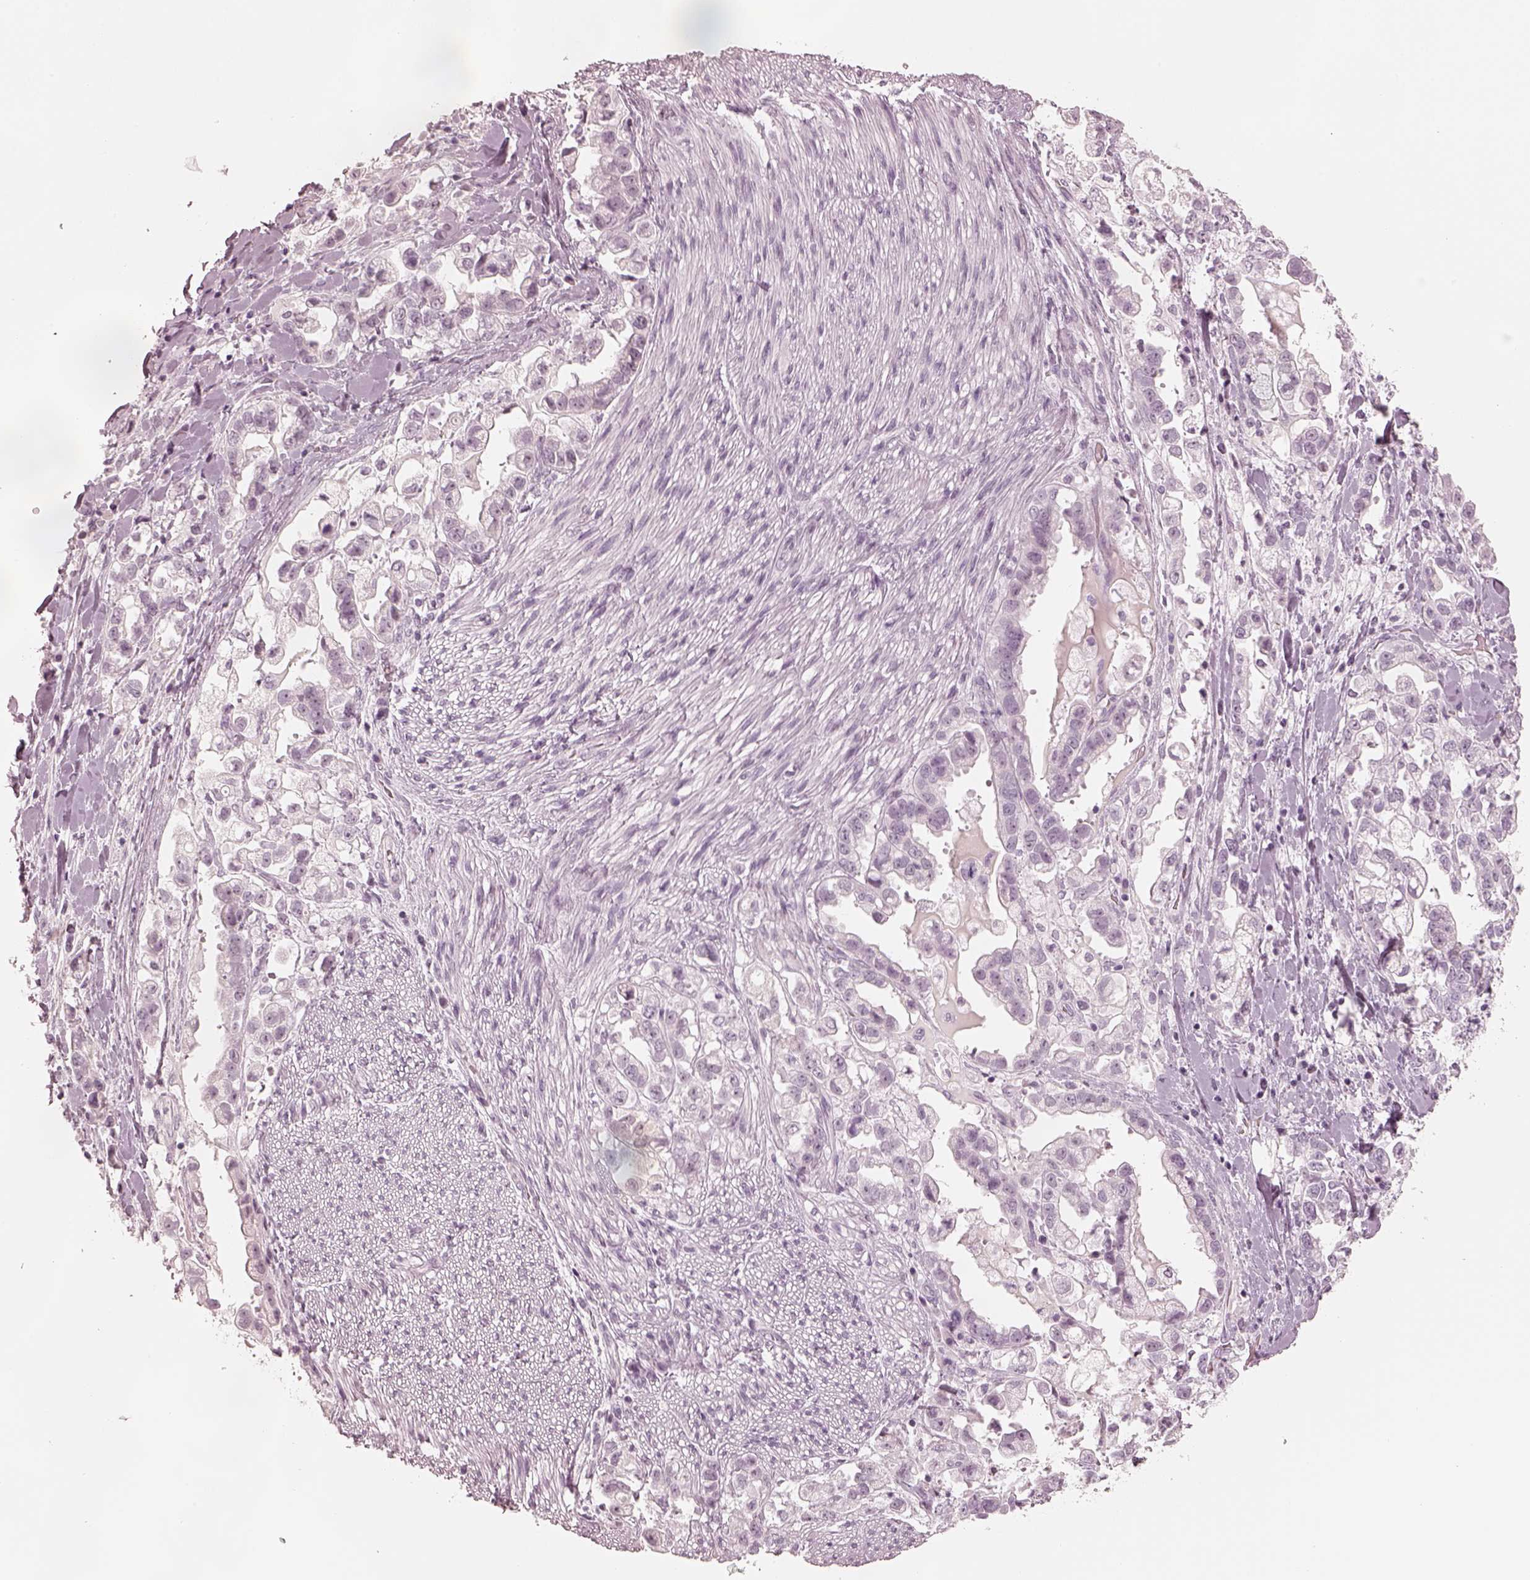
{"staining": {"intensity": "negative", "quantity": "none", "location": "none"}, "tissue": "stomach cancer", "cell_type": "Tumor cells", "image_type": "cancer", "snomed": [{"axis": "morphology", "description": "Adenocarcinoma, NOS"}, {"axis": "topography", "description": "Stomach"}], "caption": "Tumor cells are negative for brown protein staining in stomach cancer.", "gene": "CALR3", "patient": {"sex": "male", "age": 59}}